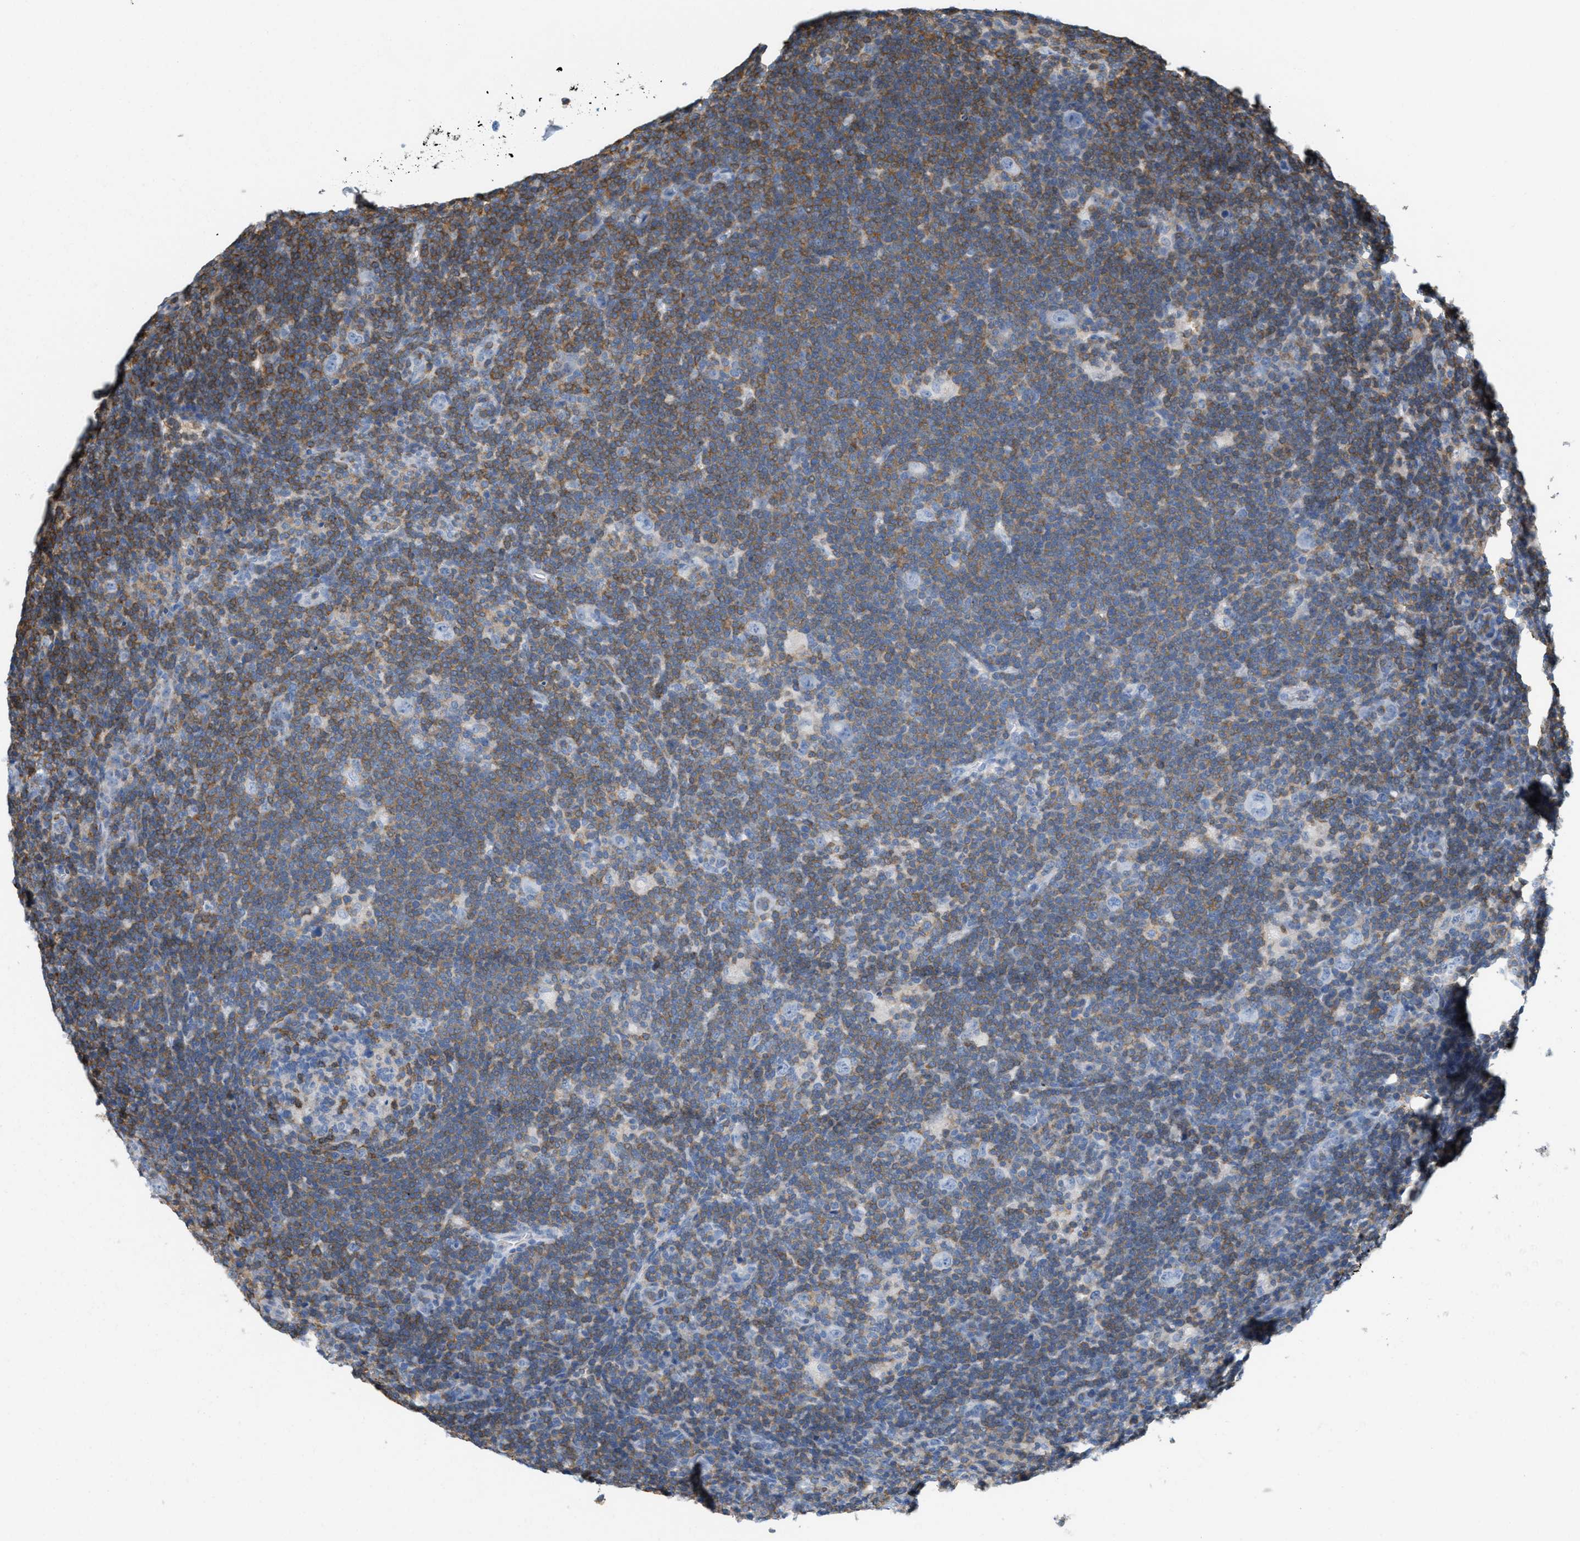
{"staining": {"intensity": "negative", "quantity": "none", "location": "none"}, "tissue": "lymphoma", "cell_type": "Tumor cells", "image_type": "cancer", "snomed": [{"axis": "morphology", "description": "Hodgkin's disease, NOS"}, {"axis": "topography", "description": "Lymph node"}], "caption": "This is a image of immunohistochemistry staining of Hodgkin's disease, which shows no staining in tumor cells.", "gene": "IL16", "patient": {"sex": "female", "age": 57}}